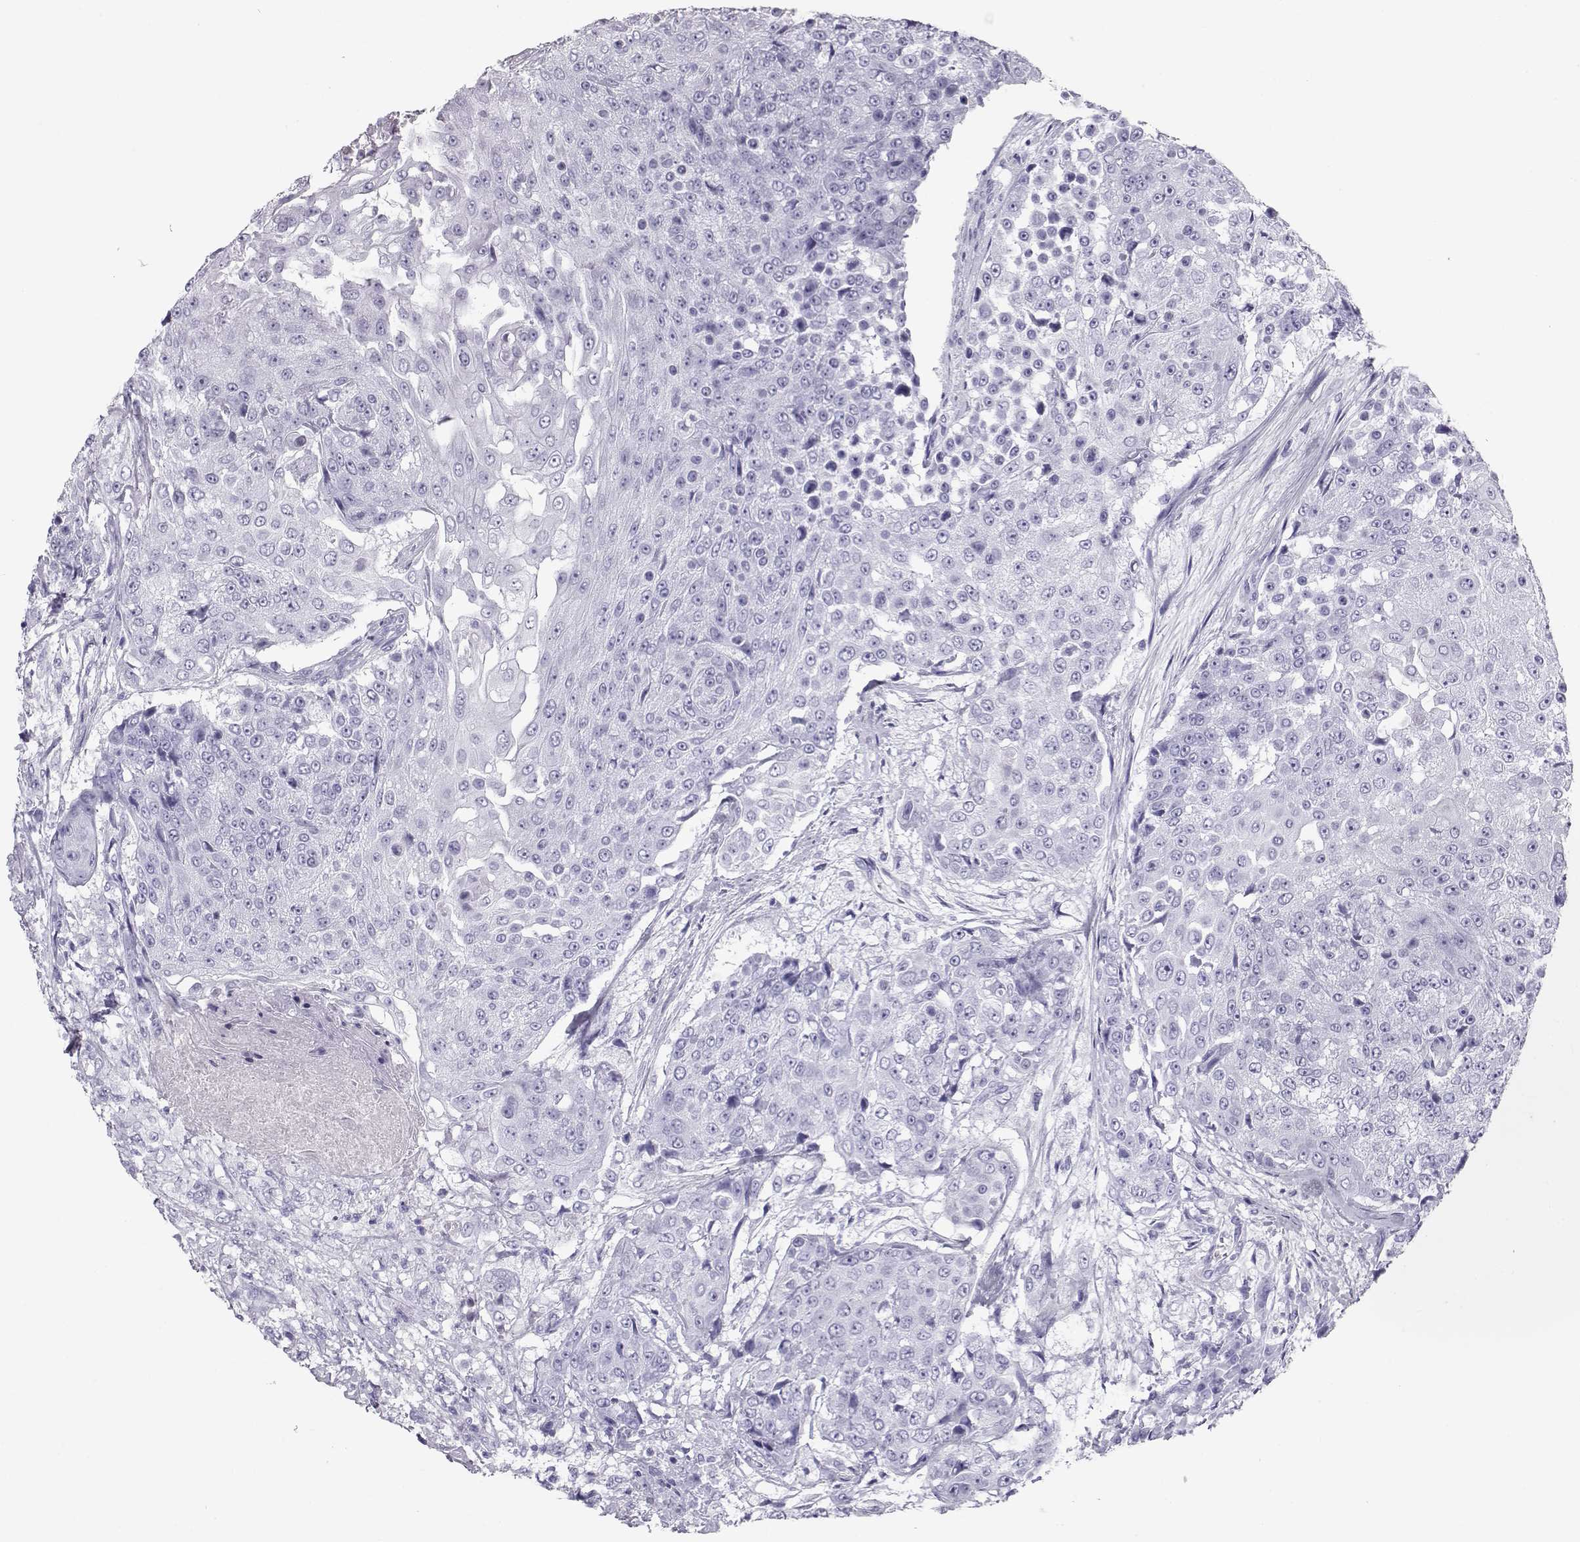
{"staining": {"intensity": "negative", "quantity": "none", "location": "none"}, "tissue": "urothelial cancer", "cell_type": "Tumor cells", "image_type": "cancer", "snomed": [{"axis": "morphology", "description": "Urothelial carcinoma, High grade"}, {"axis": "topography", "description": "Urinary bladder"}], "caption": "A photomicrograph of human urothelial cancer is negative for staining in tumor cells.", "gene": "RD3", "patient": {"sex": "female", "age": 63}}